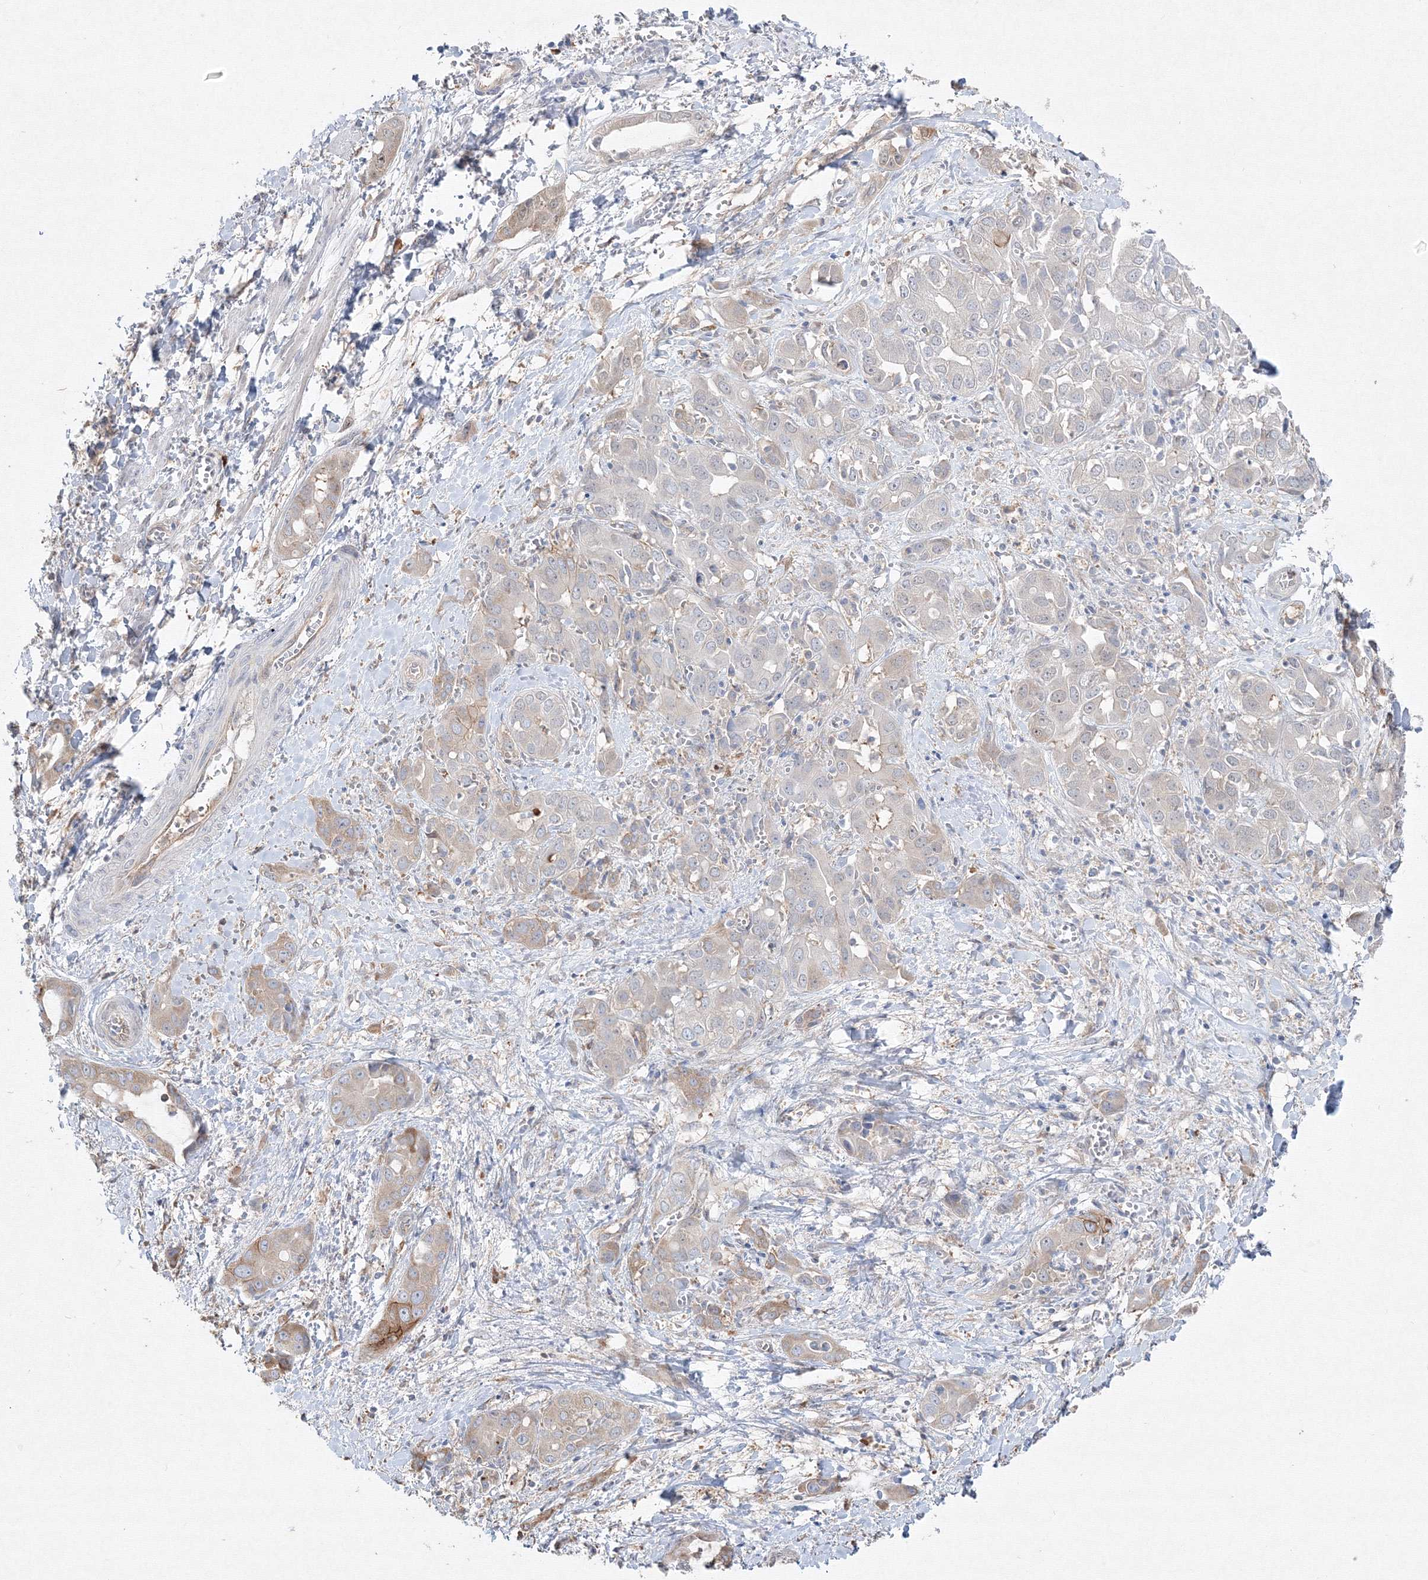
{"staining": {"intensity": "moderate", "quantity": "<25%", "location": "cytoplasmic/membranous"}, "tissue": "liver cancer", "cell_type": "Tumor cells", "image_type": "cancer", "snomed": [{"axis": "morphology", "description": "Cholangiocarcinoma"}, {"axis": "topography", "description": "Liver"}], "caption": "Immunohistochemistry photomicrograph of neoplastic tissue: human liver cholangiocarcinoma stained using immunohistochemistry (IHC) reveals low levels of moderate protein expression localized specifically in the cytoplasmic/membranous of tumor cells, appearing as a cytoplasmic/membranous brown color.", "gene": "FBXL8", "patient": {"sex": "female", "age": 52}}